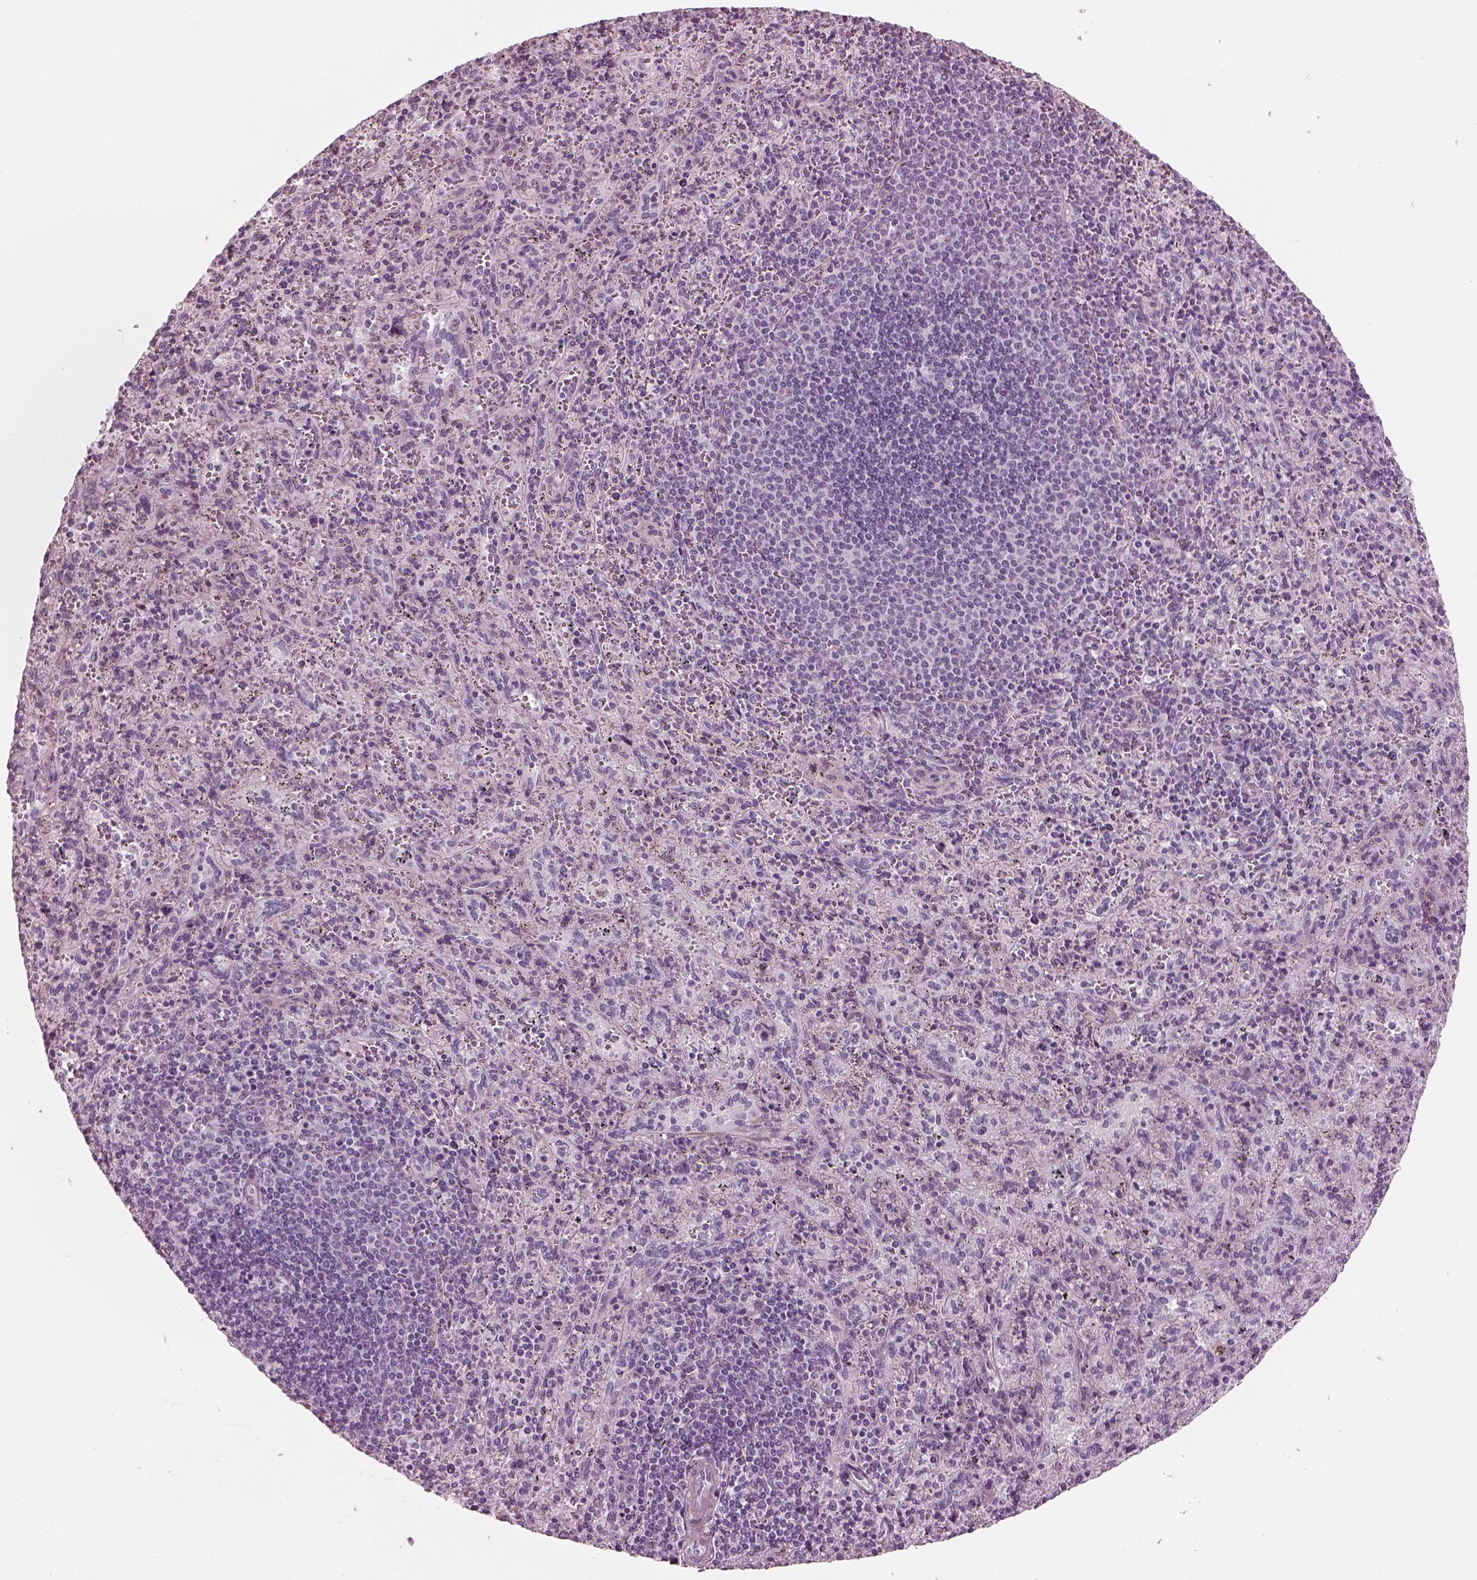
{"staining": {"intensity": "negative", "quantity": "none", "location": "none"}, "tissue": "spleen", "cell_type": "Cells in red pulp", "image_type": "normal", "snomed": [{"axis": "morphology", "description": "Normal tissue, NOS"}, {"axis": "topography", "description": "Spleen"}], "caption": "Cells in red pulp show no significant positivity in unremarkable spleen. The staining is performed using DAB (3,3'-diaminobenzidine) brown chromogen with nuclei counter-stained in using hematoxylin.", "gene": "BFSP1", "patient": {"sex": "male", "age": 57}}